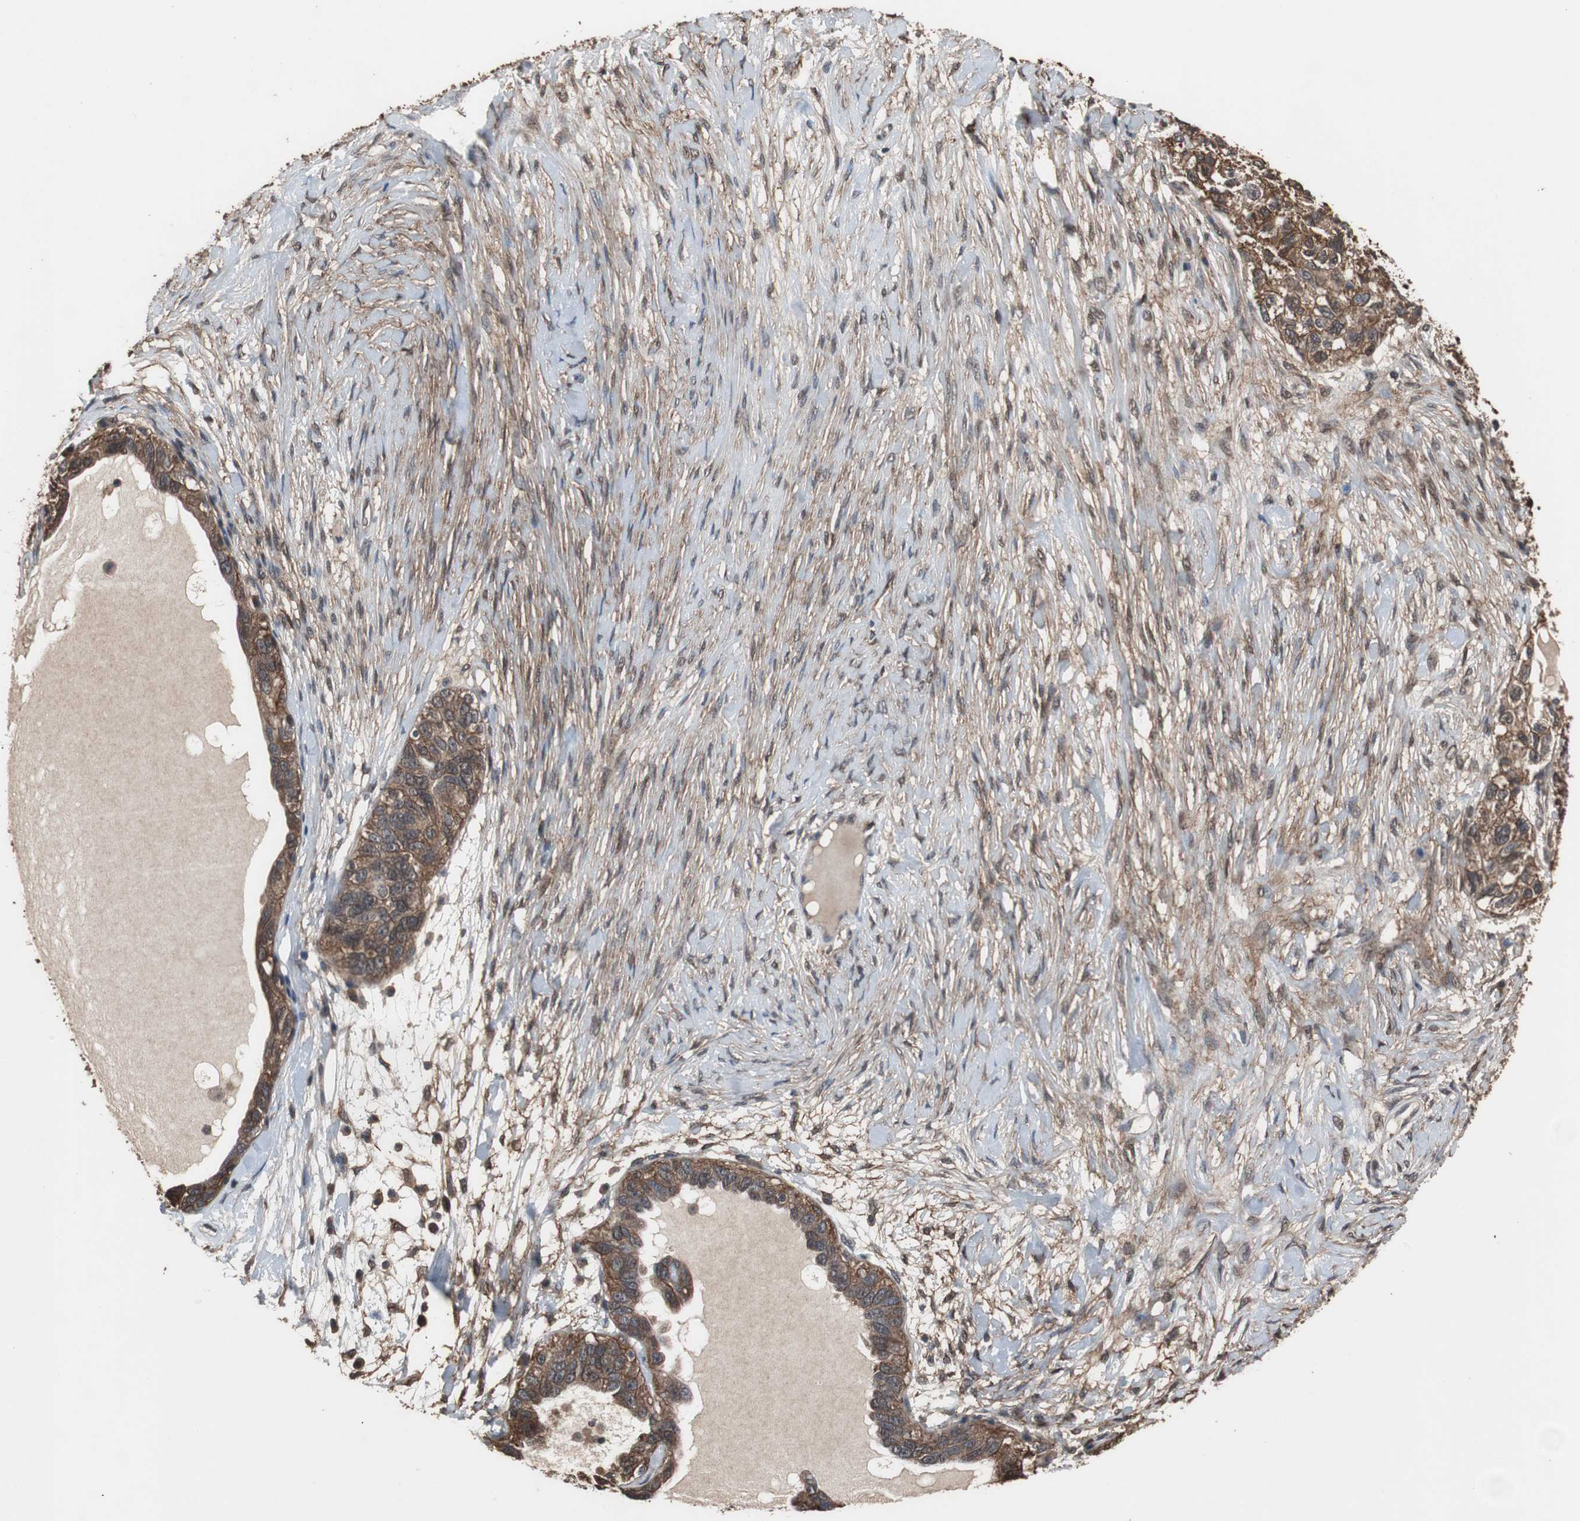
{"staining": {"intensity": "strong", "quantity": ">75%", "location": "cytoplasmic/membranous,nuclear"}, "tissue": "ovarian cancer", "cell_type": "Tumor cells", "image_type": "cancer", "snomed": [{"axis": "morphology", "description": "Cystadenocarcinoma, serous, NOS"}, {"axis": "topography", "description": "Ovary"}], "caption": "There is high levels of strong cytoplasmic/membranous and nuclear expression in tumor cells of ovarian serous cystadenocarcinoma, as demonstrated by immunohistochemical staining (brown color).", "gene": "NDRG1", "patient": {"sex": "female", "age": 82}}